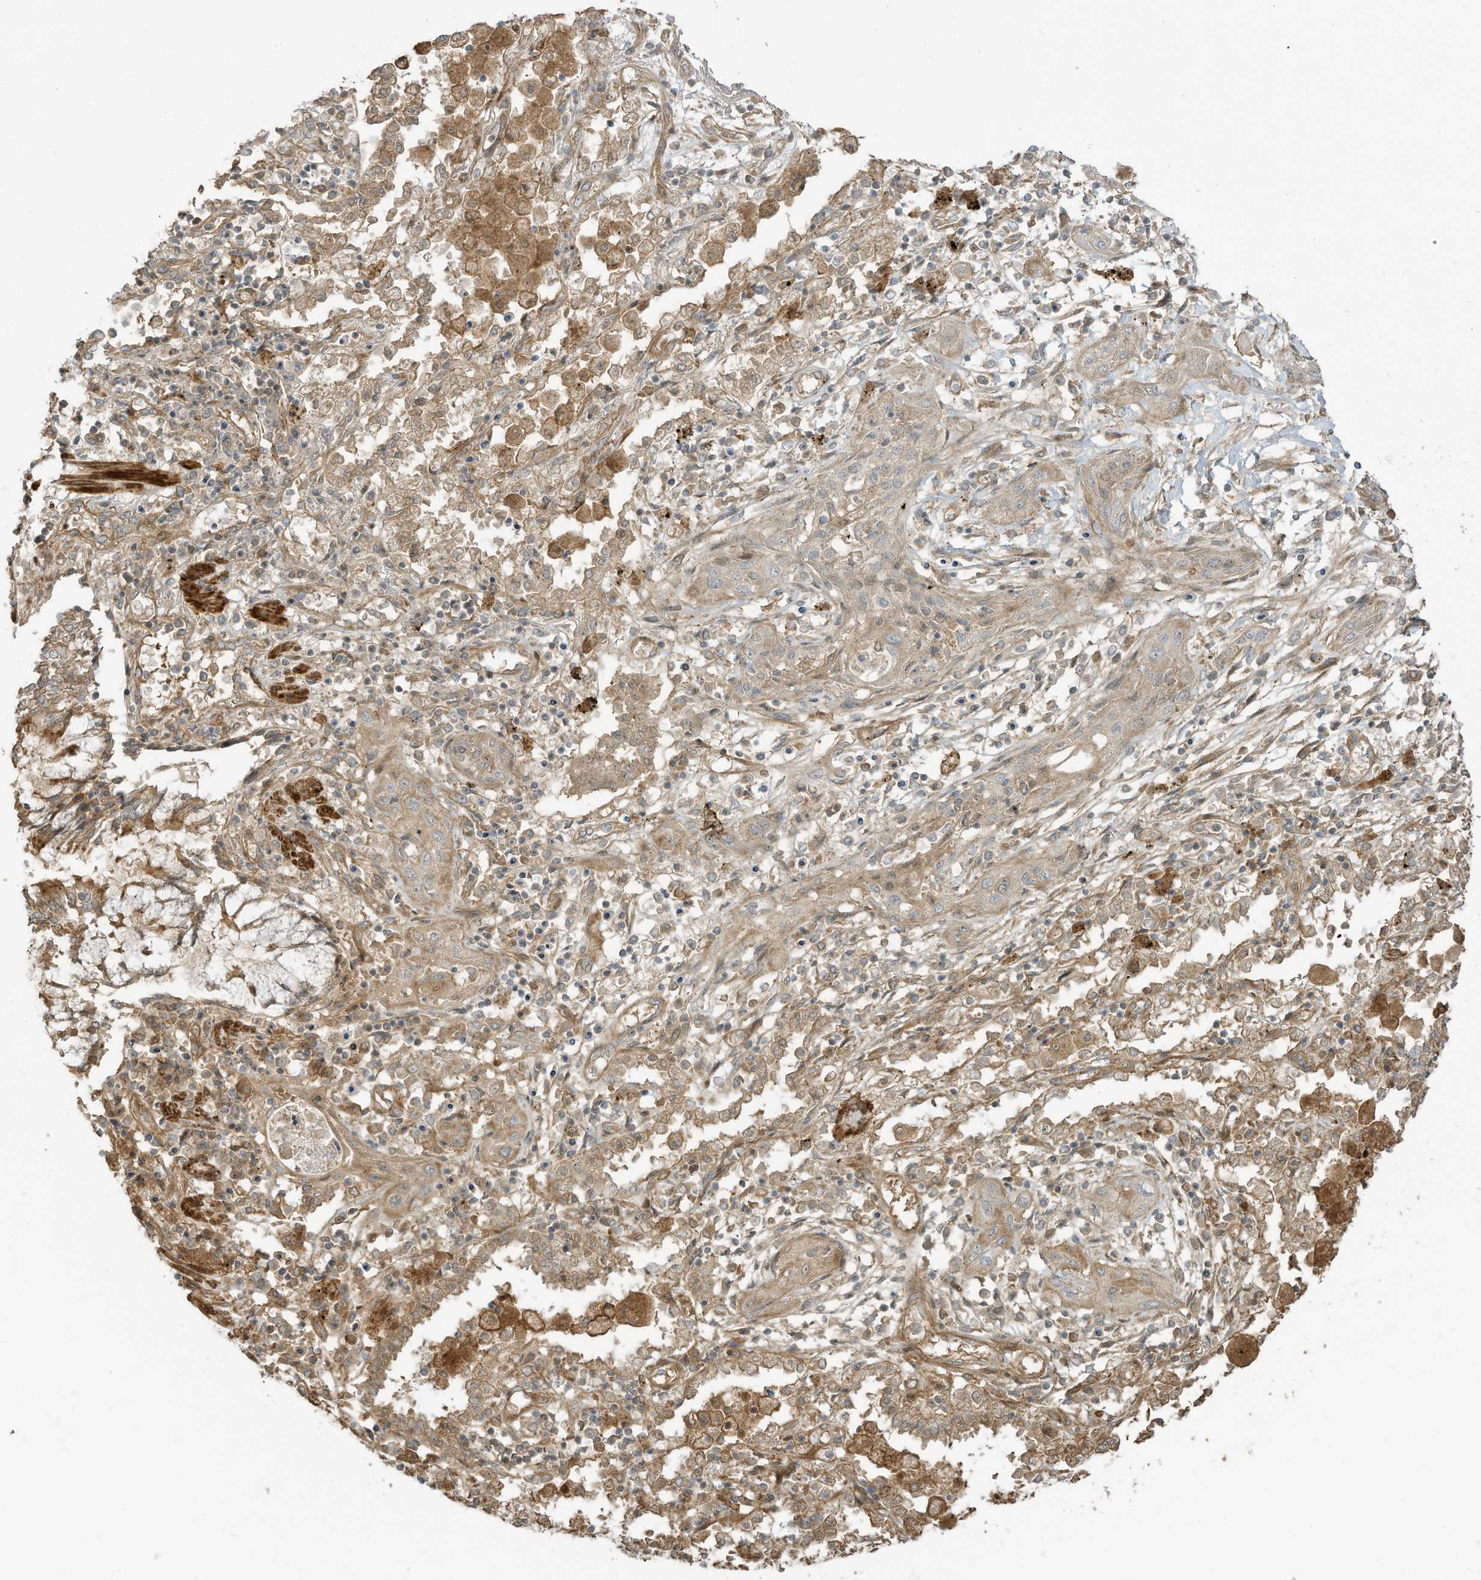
{"staining": {"intensity": "weak", "quantity": ">75%", "location": "cytoplasmic/membranous"}, "tissue": "lung cancer", "cell_type": "Tumor cells", "image_type": "cancer", "snomed": [{"axis": "morphology", "description": "Squamous cell carcinoma, NOS"}, {"axis": "topography", "description": "Lung"}], "caption": "Tumor cells demonstrate low levels of weak cytoplasmic/membranous positivity in approximately >75% of cells in human lung cancer (squamous cell carcinoma).", "gene": "ENTR1", "patient": {"sex": "female", "age": 47}}